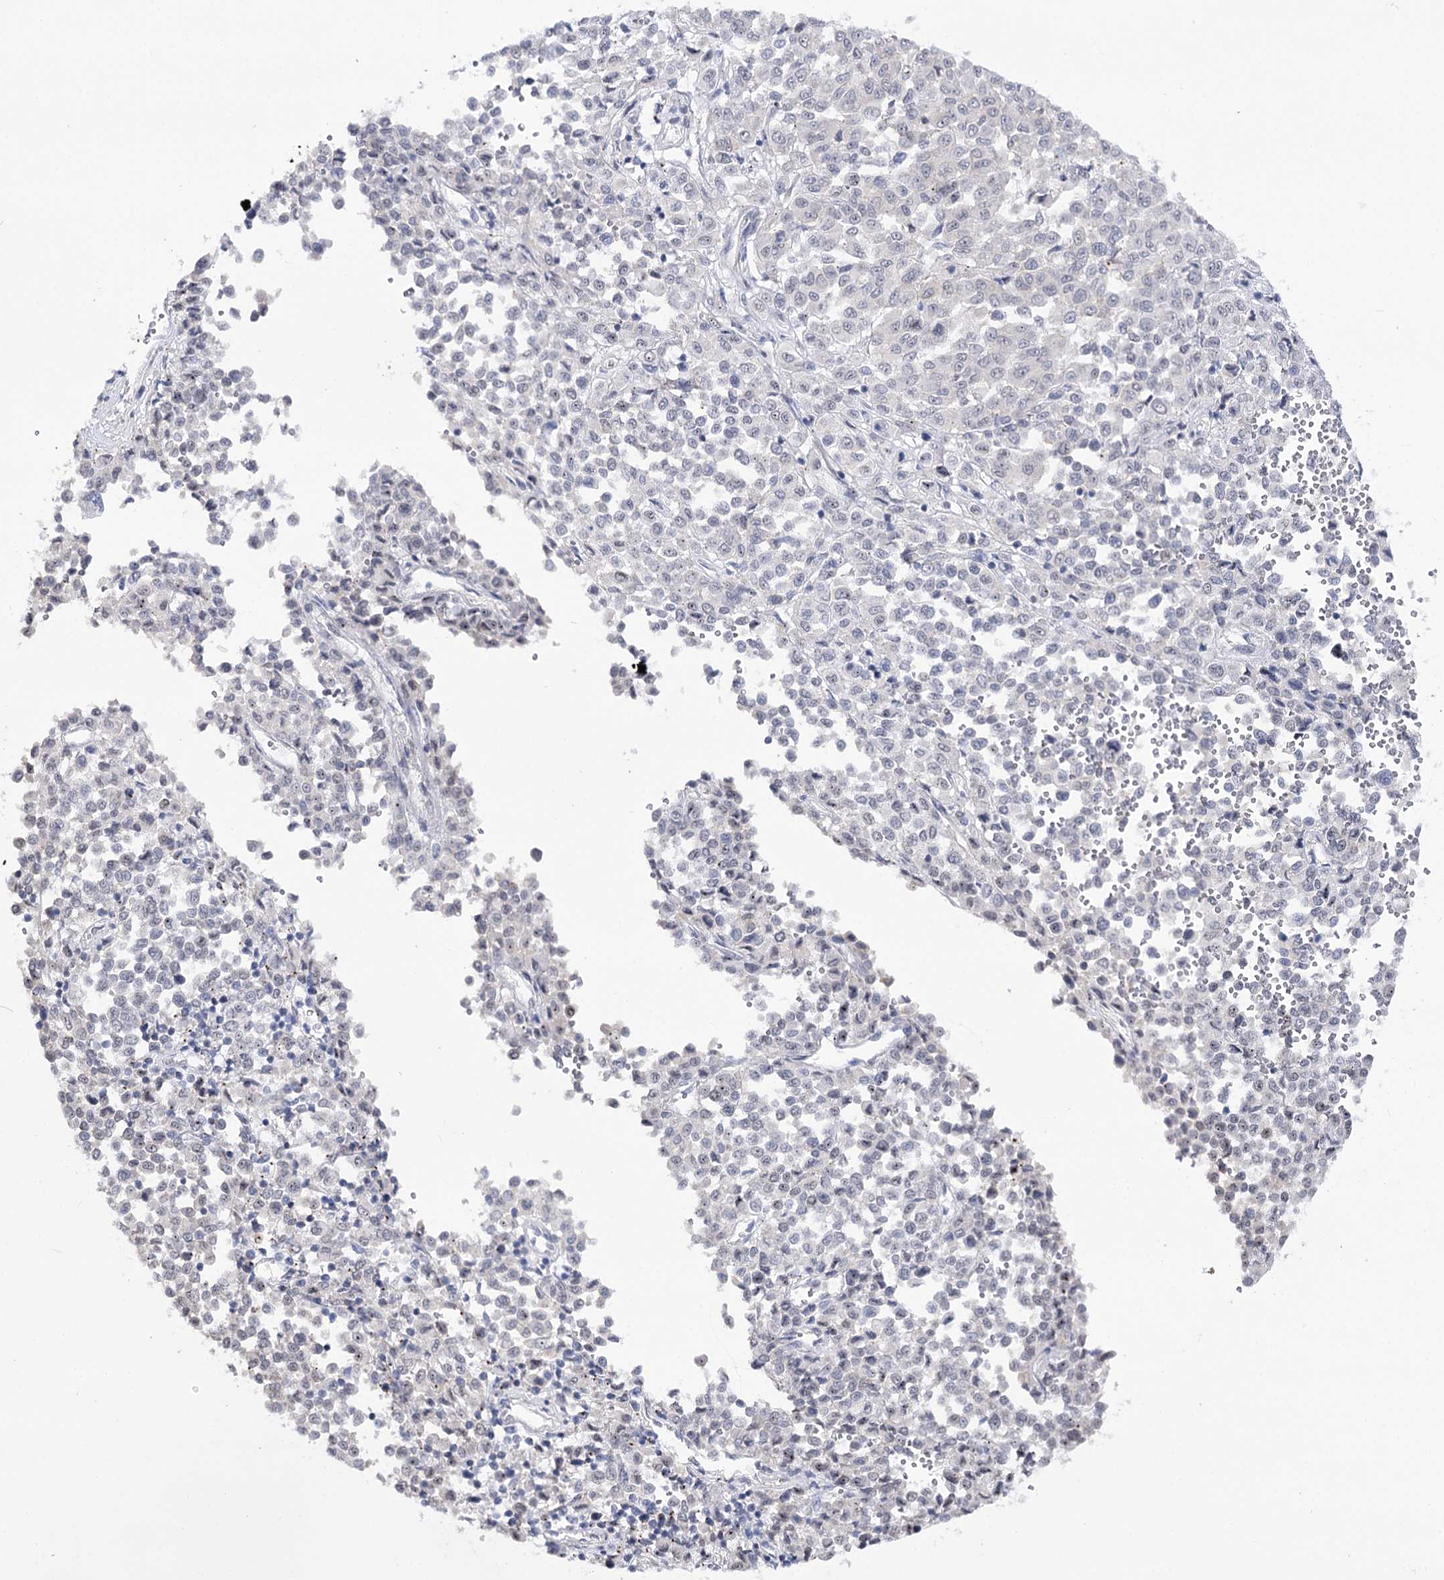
{"staining": {"intensity": "negative", "quantity": "none", "location": "none"}, "tissue": "melanoma", "cell_type": "Tumor cells", "image_type": "cancer", "snomed": [{"axis": "morphology", "description": "Malignant melanoma, Metastatic site"}, {"axis": "topography", "description": "Pancreas"}], "caption": "This is an immunohistochemistry micrograph of melanoma. There is no expression in tumor cells.", "gene": "ATP10B", "patient": {"sex": "female", "age": 30}}